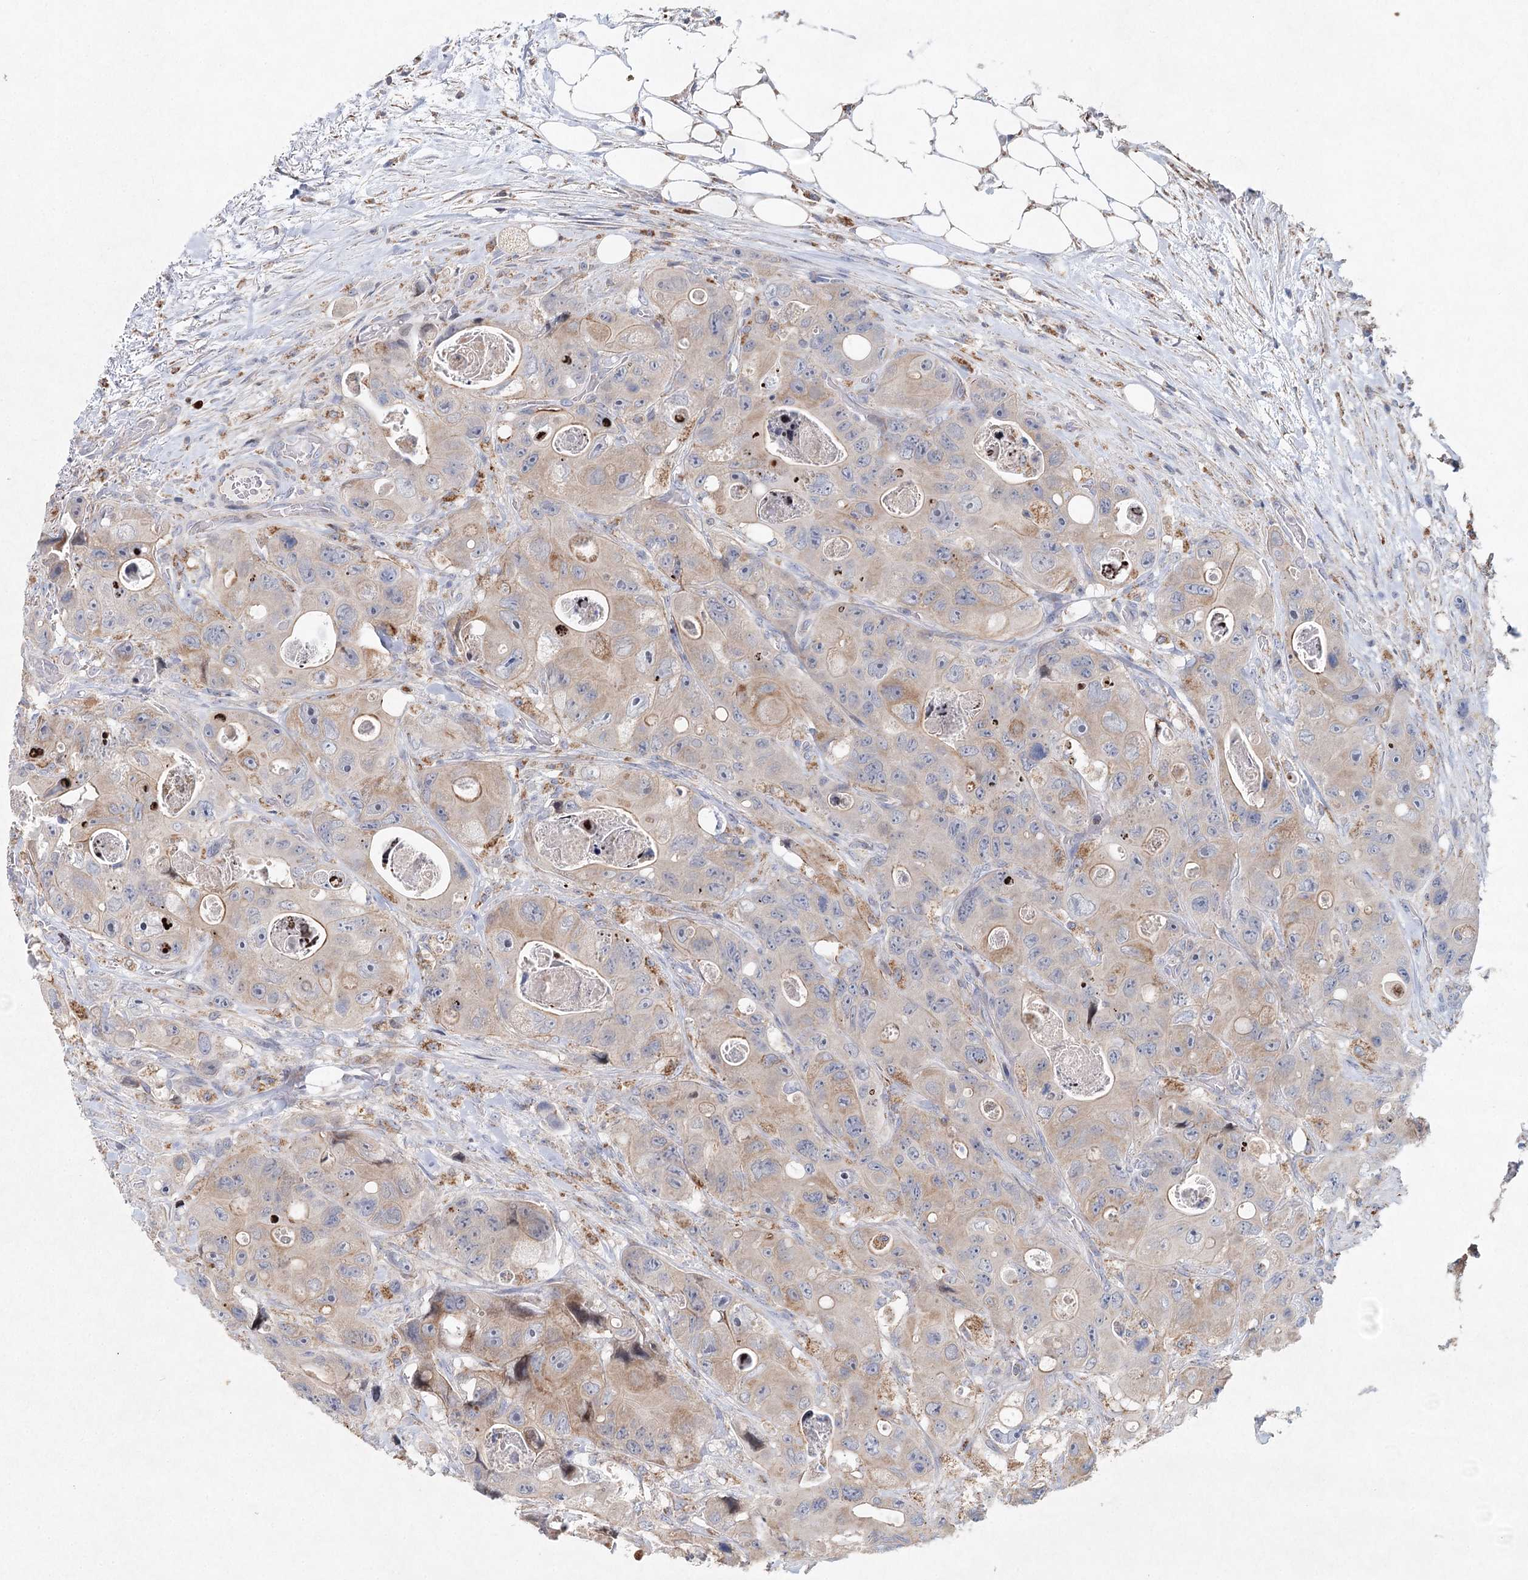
{"staining": {"intensity": "weak", "quantity": "25%-75%", "location": "cytoplasmic/membranous"}, "tissue": "colorectal cancer", "cell_type": "Tumor cells", "image_type": "cancer", "snomed": [{"axis": "morphology", "description": "Adenocarcinoma, NOS"}, {"axis": "topography", "description": "Colon"}], "caption": "This histopathology image exhibits immunohistochemistry staining of colorectal cancer, with low weak cytoplasmic/membranous staining in approximately 25%-75% of tumor cells.", "gene": "XPO6", "patient": {"sex": "female", "age": 46}}